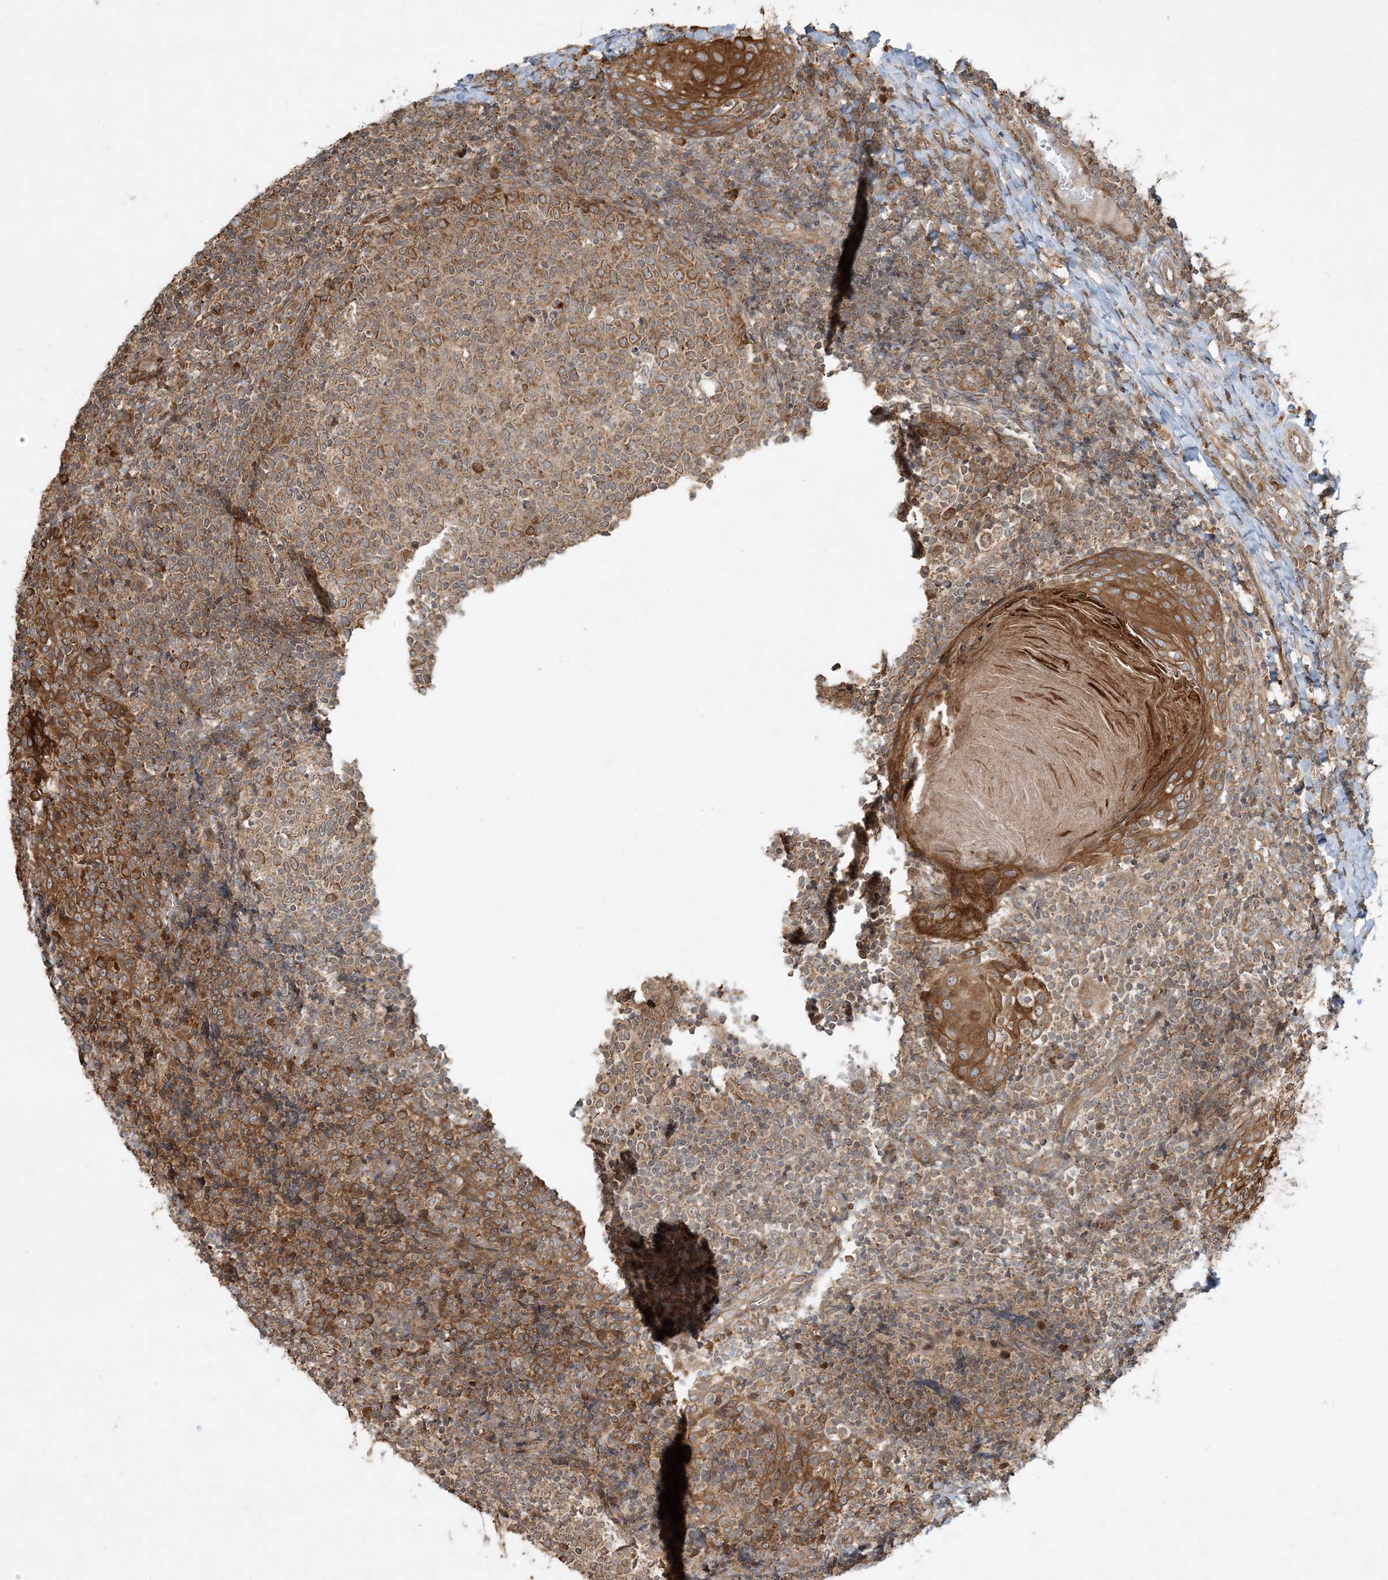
{"staining": {"intensity": "moderate", "quantity": ">75%", "location": "cytoplasmic/membranous"}, "tissue": "tonsil", "cell_type": "Germinal center cells", "image_type": "normal", "snomed": [{"axis": "morphology", "description": "Normal tissue, NOS"}, {"axis": "topography", "description": "Tonsil"}], "caption": "Immunohistochemical staining of normal tonsil demonstrates medium levels of moderate cytoplasmic/membranous staining in approximately >75% of germinal center cells. (Stains: DAB in brown, nuclei in blue, Microscopy: brightfield microscopy at high magnification).", "gene": "COMMD8", "patient": {"sex": "female", "age": 19}}